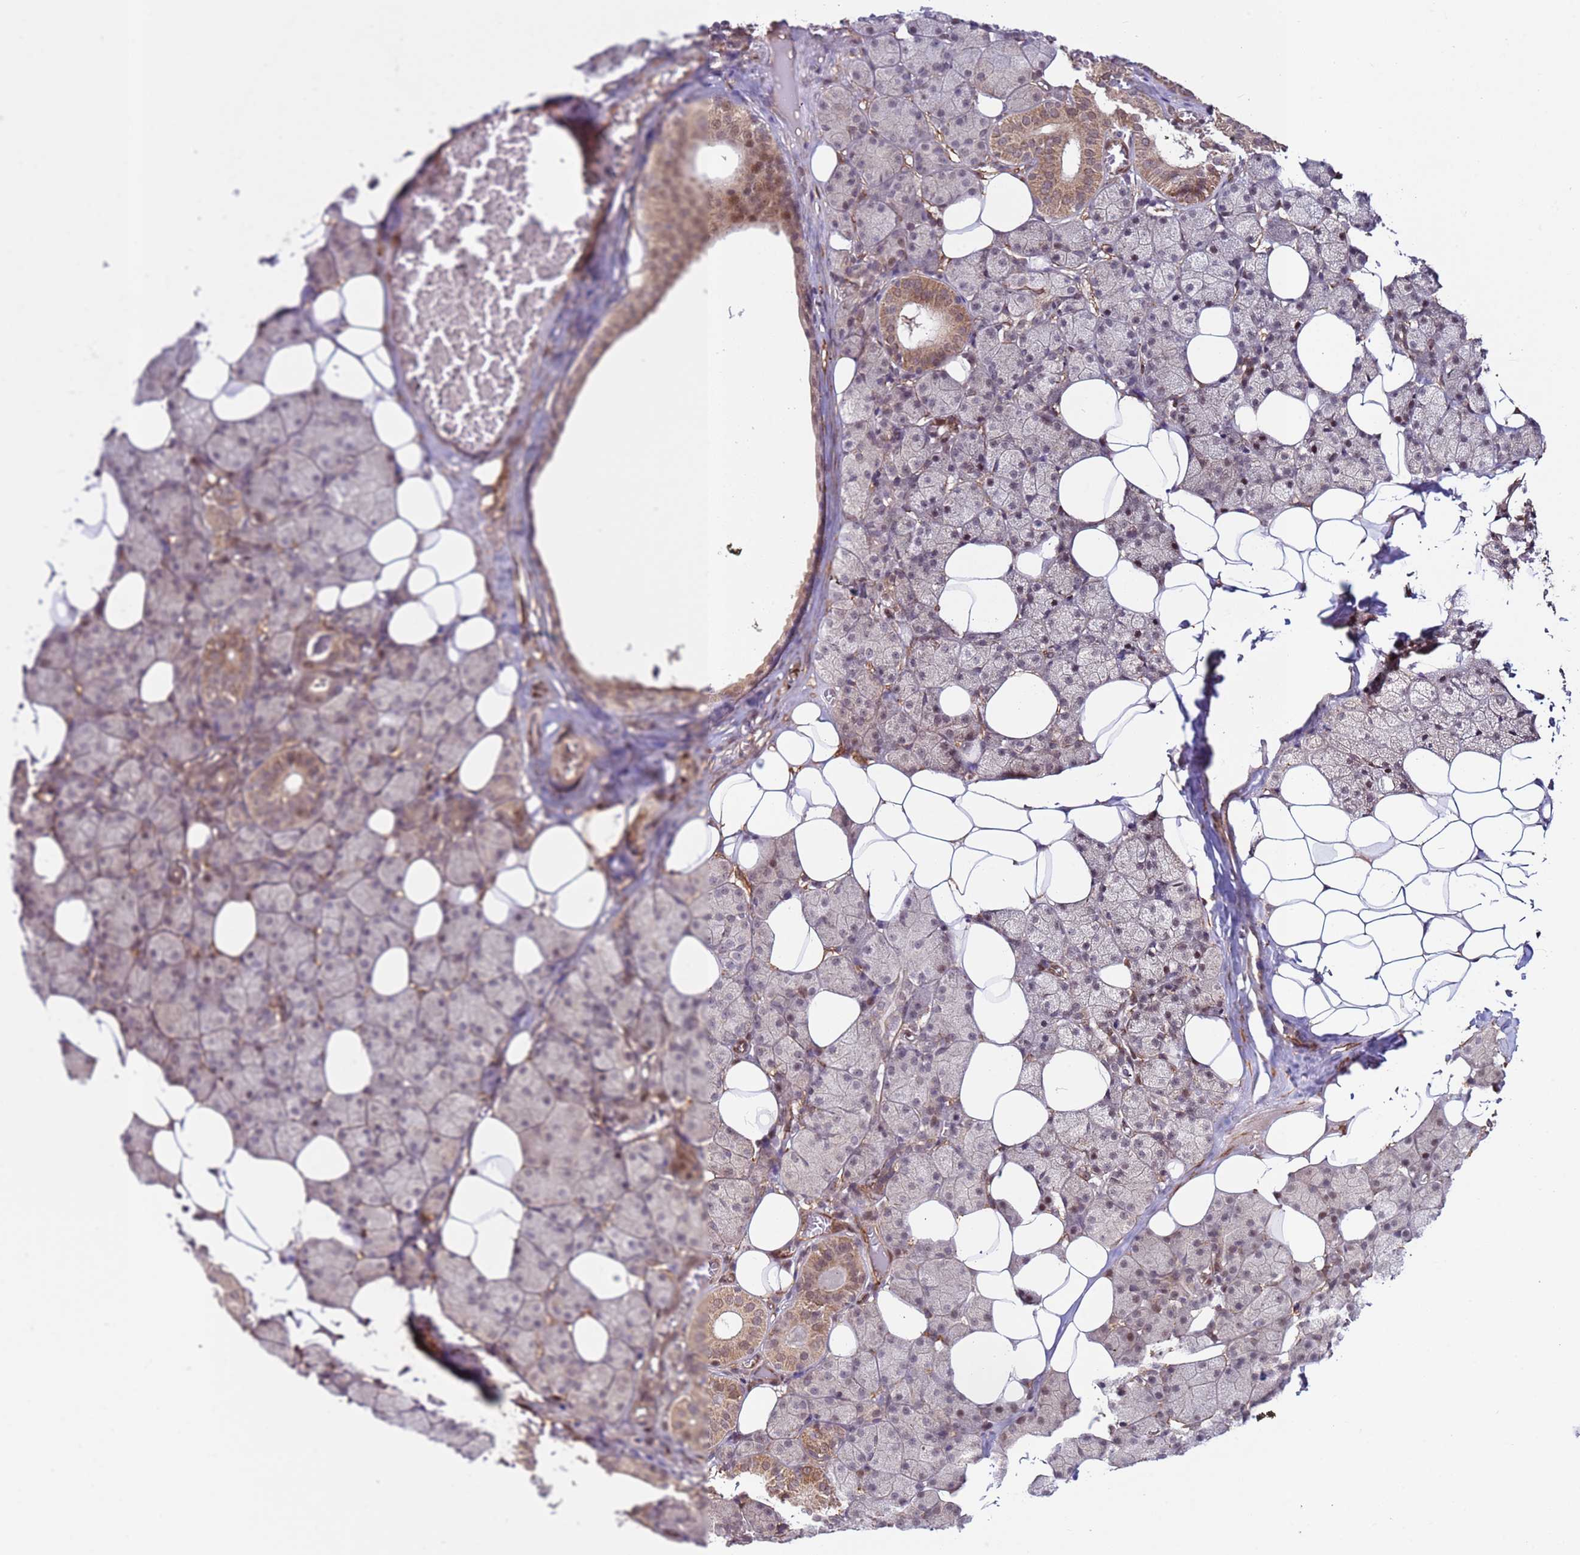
{"staining": {"intensity": "moderate", "quantity": "<25%", "location": "cytoplasmic/membranous"}, "tissue": "salivary gland", "cell_type": "Glandular cells", "image_type": "normal", "snomed": [{"axis": "morphology", "description": "Normal tissue, NOS"}, {"axis": "topography", "description": "Salivary gland"}], "caption": "Immunohistochemistry (IHC) staining of benign salivary gland, which demonstrates low levels of moderate cytoplasmic/membranous staining in about <25% of glandular cells indicating moderate cytoplasmic/membranous protein positivity. The staining was performed using DAB (3,3'-diaminobenzidine) (brown) for protein detection and nuclei were counterstained in hematoxylin (blue).", "gene": "DCAF4", "patient": {"sex": "female", "age": 33}}